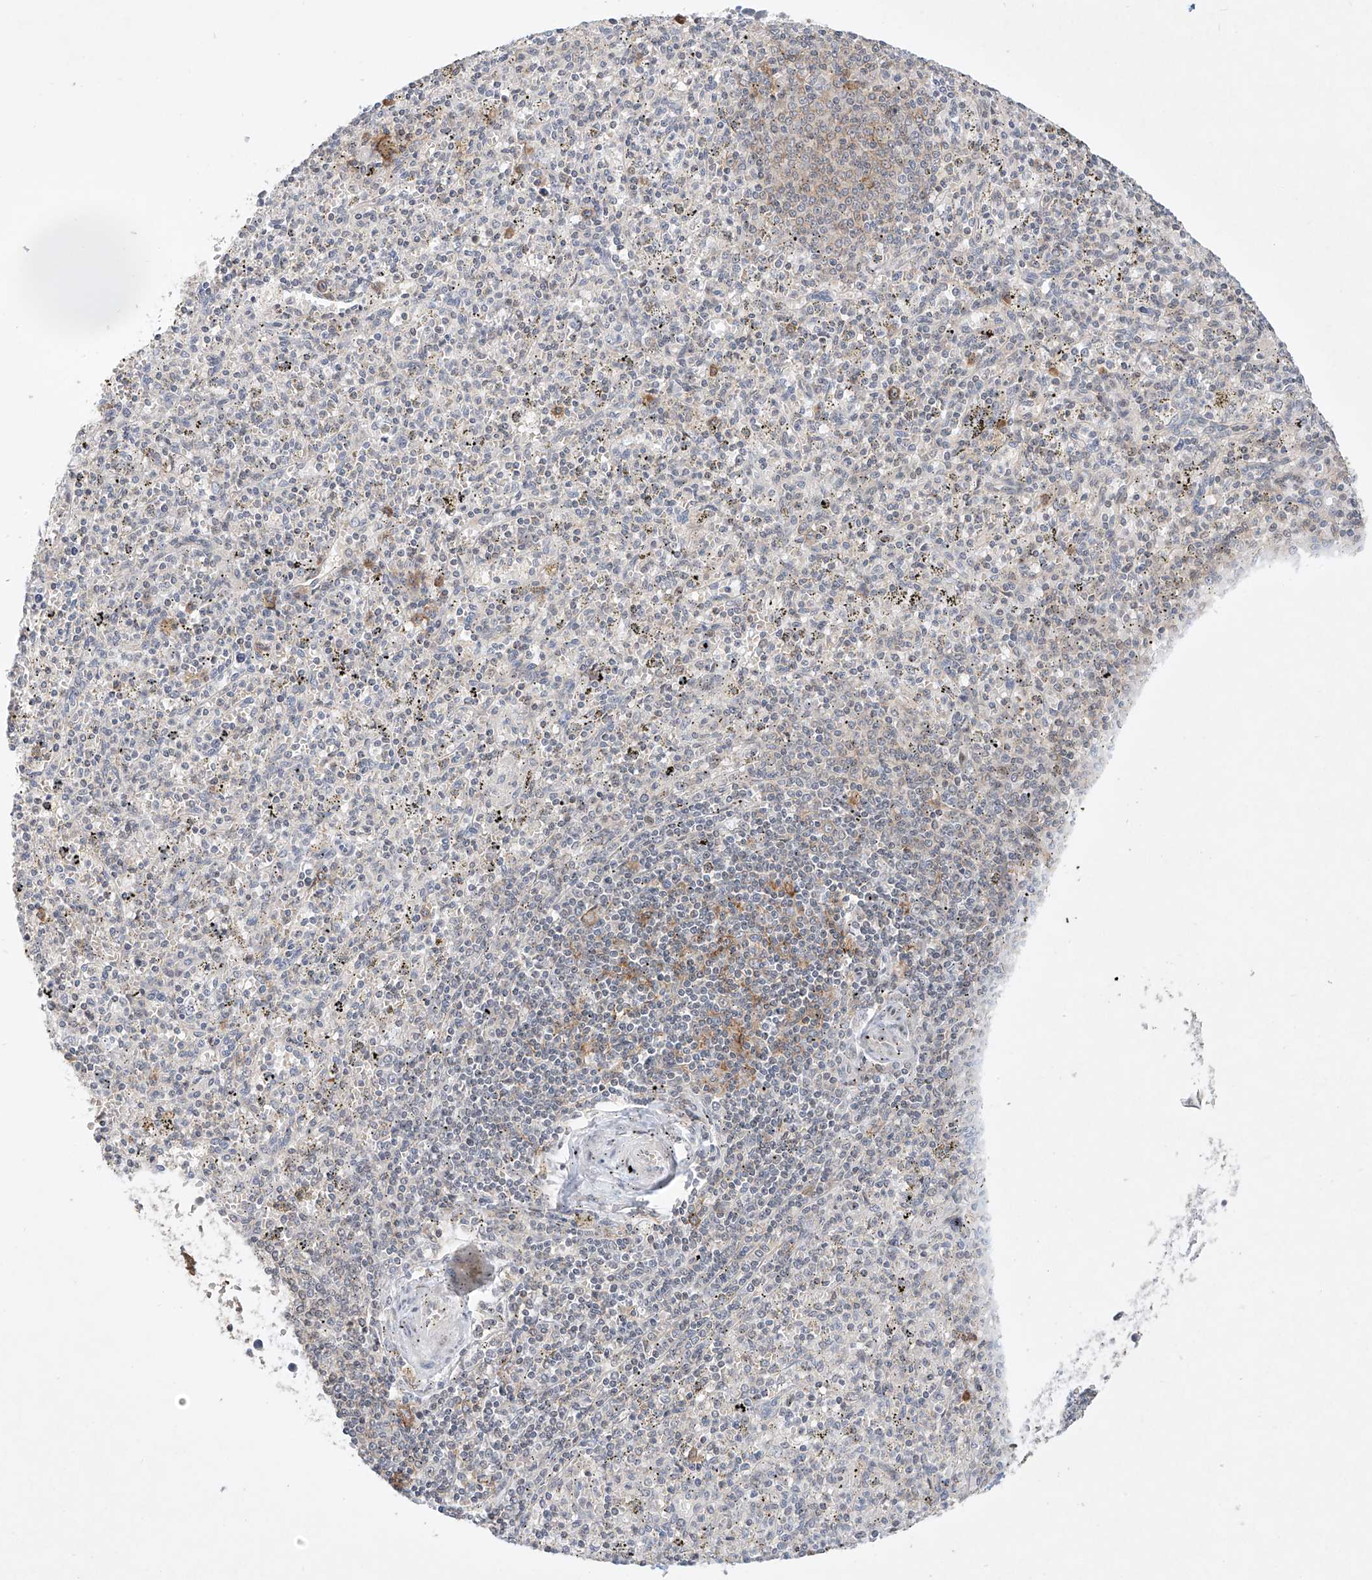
{"staining": {"intensity": "weak", "quantity": "<25%", "location": "cytoplasmic/membranous"}, "tissue": "spleen", "cell_type": "Cells in red pulp", "image_type": "normal", "snomed": [{"axis": "morphology", "description": "Normal tissue, NOS"}, {"axis": "topography", "description": "Spleen"}], "caption": "A micrograph of spleen stained for a protein exhibits no brown staining in cells in red pulp. (Brightfield microscopy of DAB (3,3'-diaminobenzidine) immunohistochemistry (IHC) at high magnification).", "gene": "TASP1", "patient": {"sex": "male", "age": 72}}